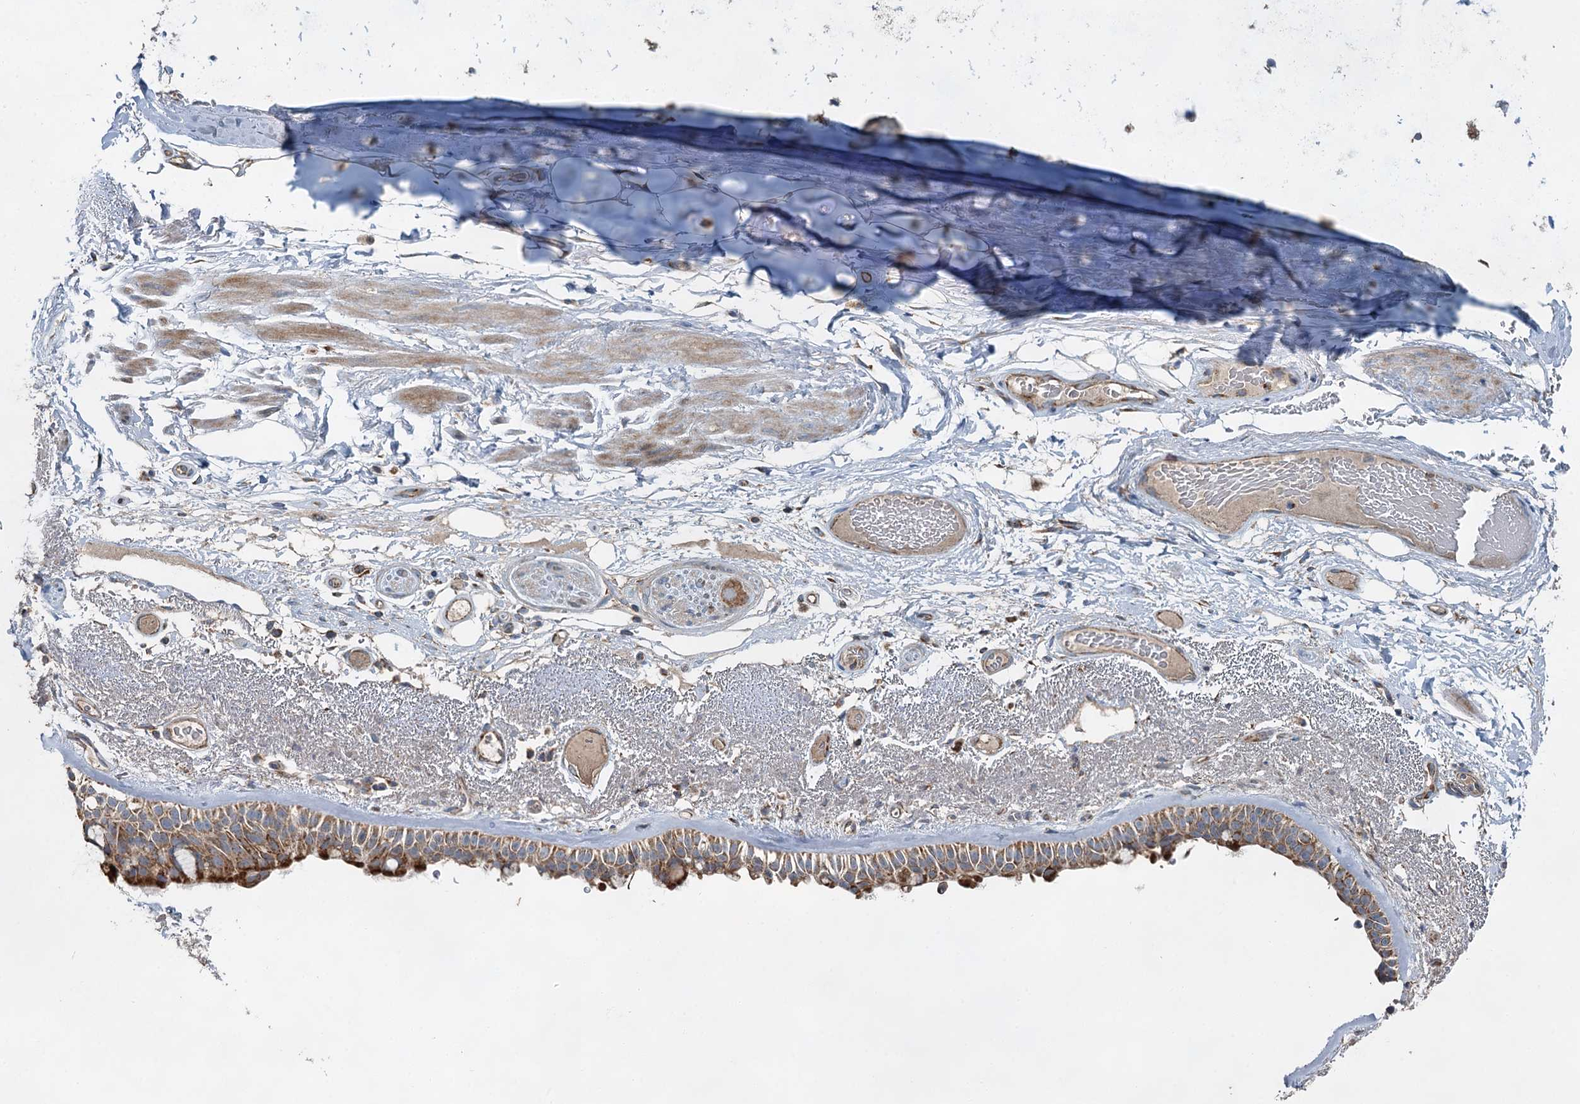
{"staining": {"intensity": "moderate", "quantity": ">75%", "location": "cytoplasmic/membranous"}, "tissue": "bronchus", "cell_type": "Respiratory epithelial cells", "image_type": "normal", "snomed": [{"axis": "morphology", "description": "Normal tissue, NOS"}, {"axis": "morphology", "description": "Squamous cell carcinoma, NOS"}, {"axis": "topography", "description": "Lymph node"}, {"axis": "topography", "description": "Bronchus"}, {"axis": "topography", "description": "Lung"}], "caption": "Immunohistochemical staining of benign bronchus demonstrates medium levels of moderate cytoplasmic/membranous positivity in approximately >75% of respiratory epithelial cells.", "gene": "HAUS2", "patient": {"sex": "male", "age": 66}}